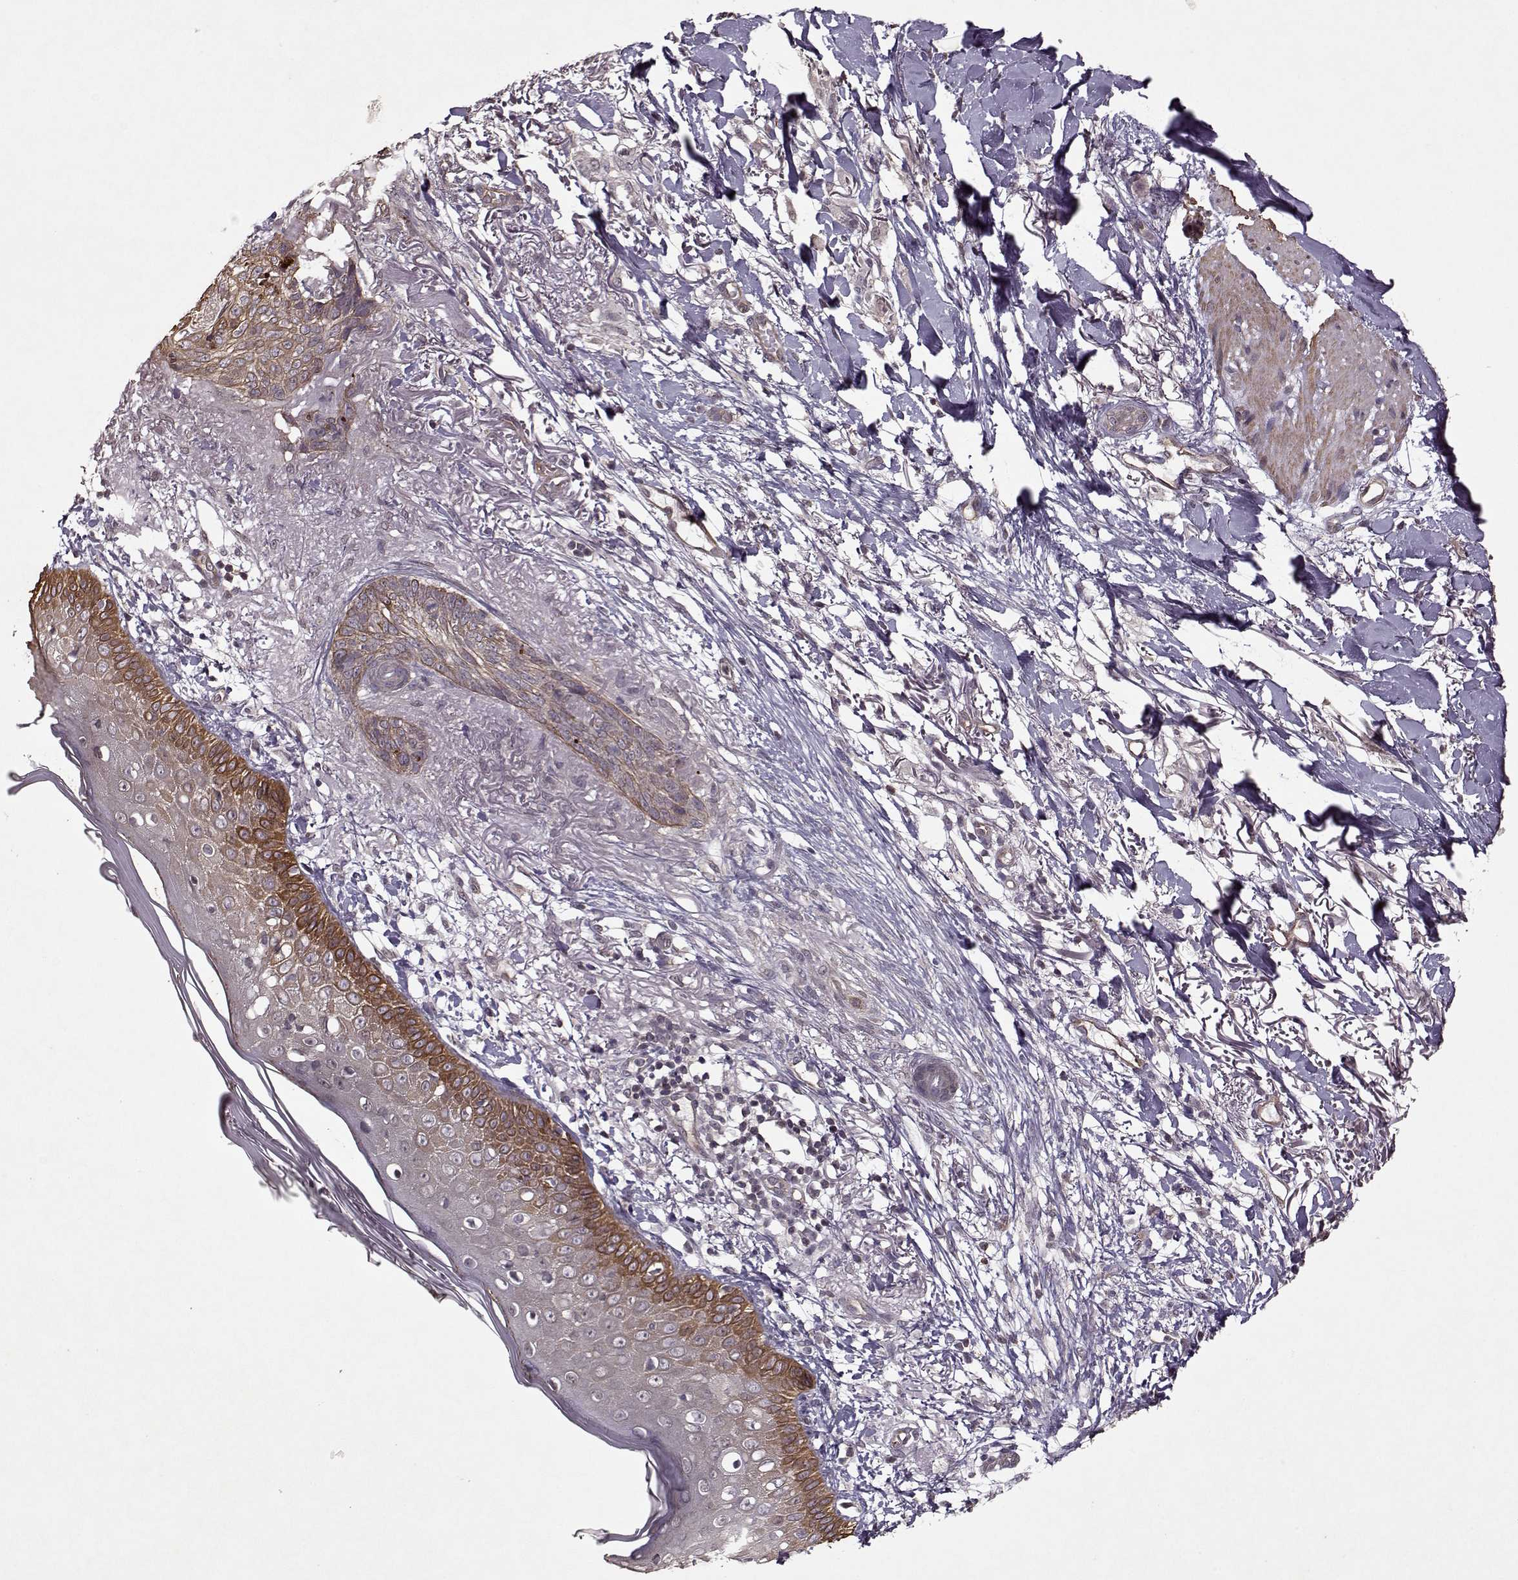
{"staining": {"intensity": "moderate", "quantity": ">75%", "location": "cytoplasmic/membranous"}, "tissue": "skin cancer", "cell_type": "Tumor cells", "image_type": "cancer", "snomed": [{"axis": "morphology", "description": "Normal tissue, NOS"}, {"axis": "morphology", "description": "Basal cell carcinoma"}, {"axis": "topography", "description": "Skin"}], "caption": "Immunohistochemistry (IHC) of skin cancer reveals medium levels of moderate cytoplasmic/membranous staining in approximately >75% of tumor cells.", "gene": "KRT9", "patient": {"sex": "male", "age": 84}}